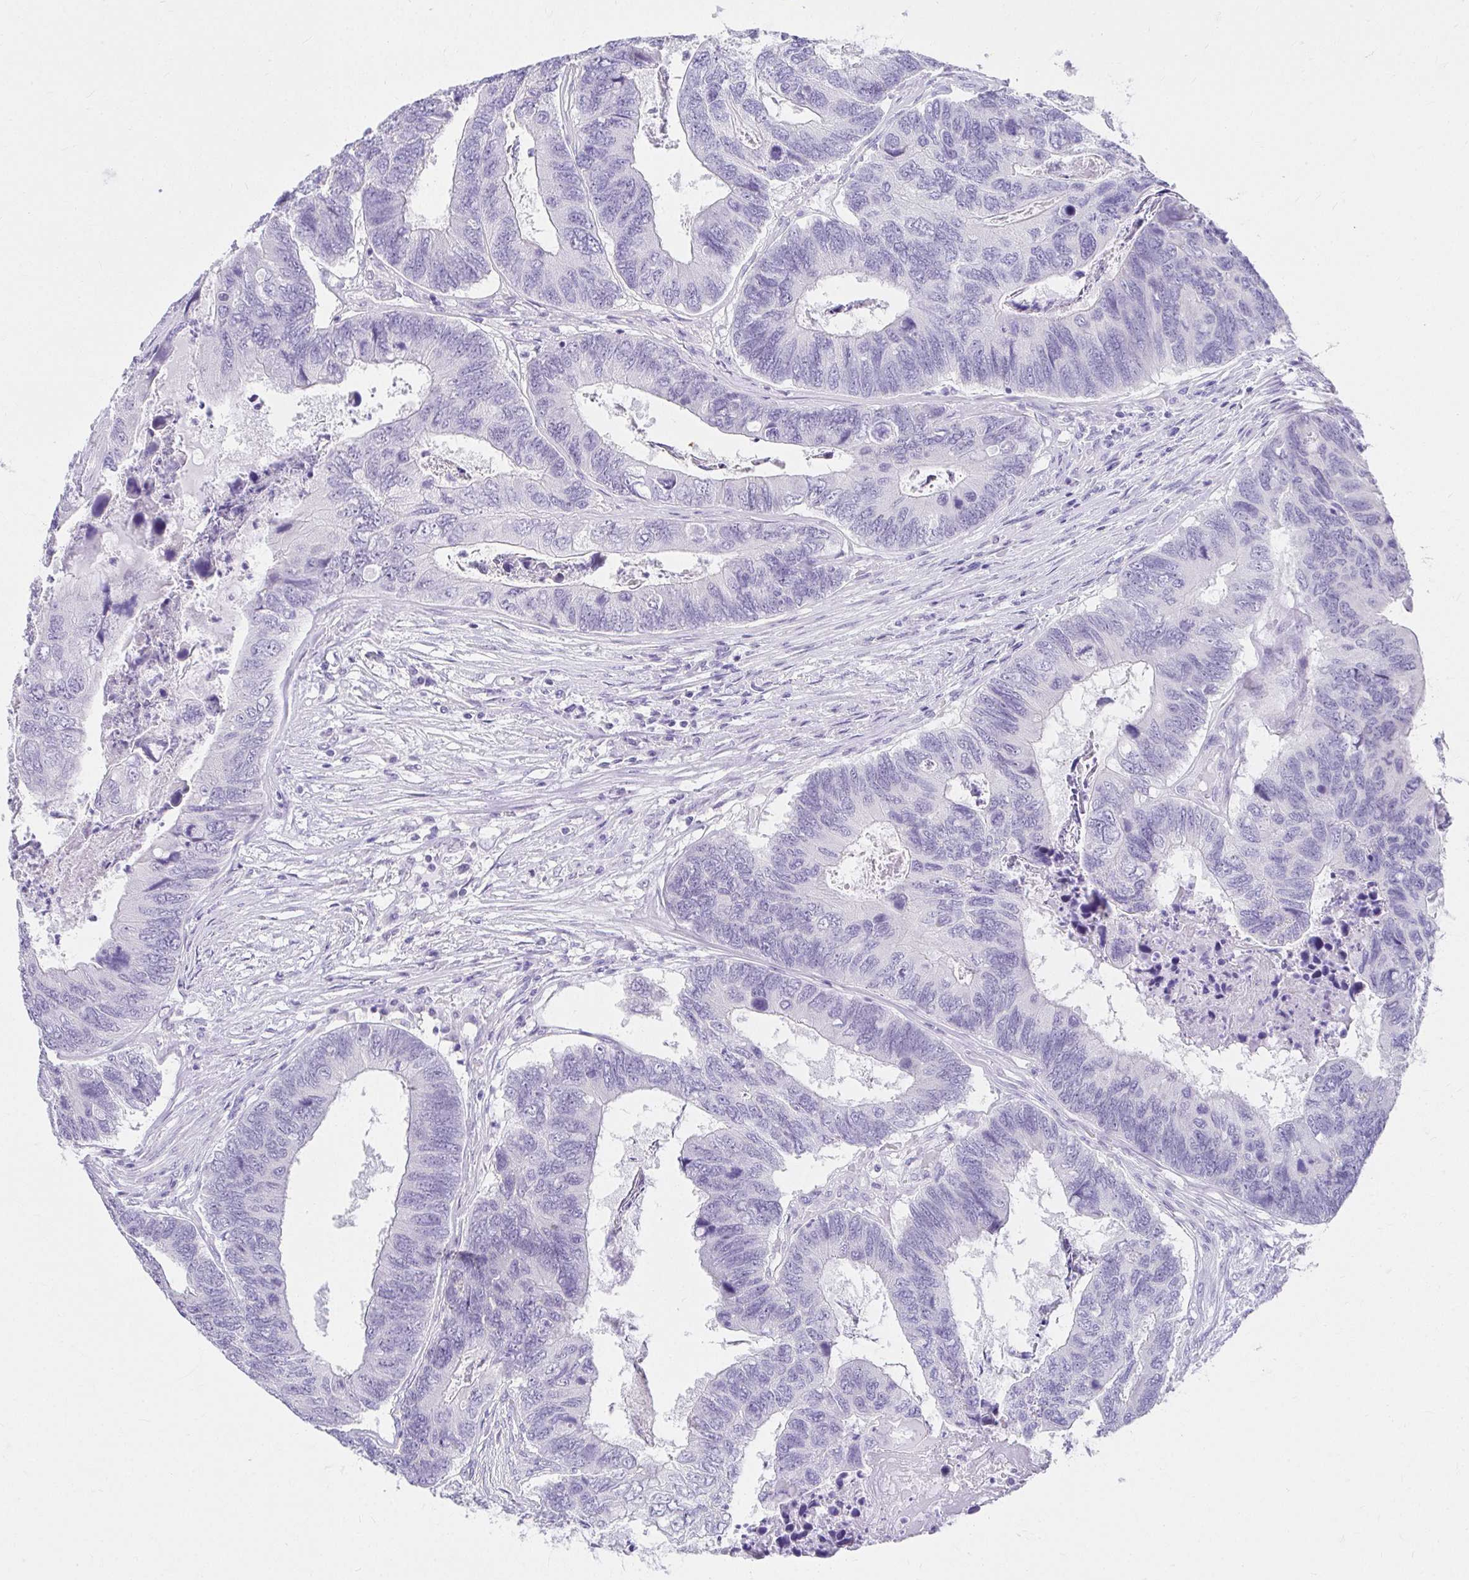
{"staining": {"intensity": "negative", "quantity": "none", "location": "none"}, "tissue": "colorectal cancer", "cell_type": "Tumor cells", "image_type": "cancer", "snomed": [{"axis": "morphology", "description": "Adenocarcinoma, NOS"}, {"axis": "topography", "description": "Colon"}], "caption": "Micrograph shows no protein expression in tumor cells of adenocarcinoma (colorectal) tissue.", "gene": "VGLL1", "patient": {"sex": "female", "age": 67}}